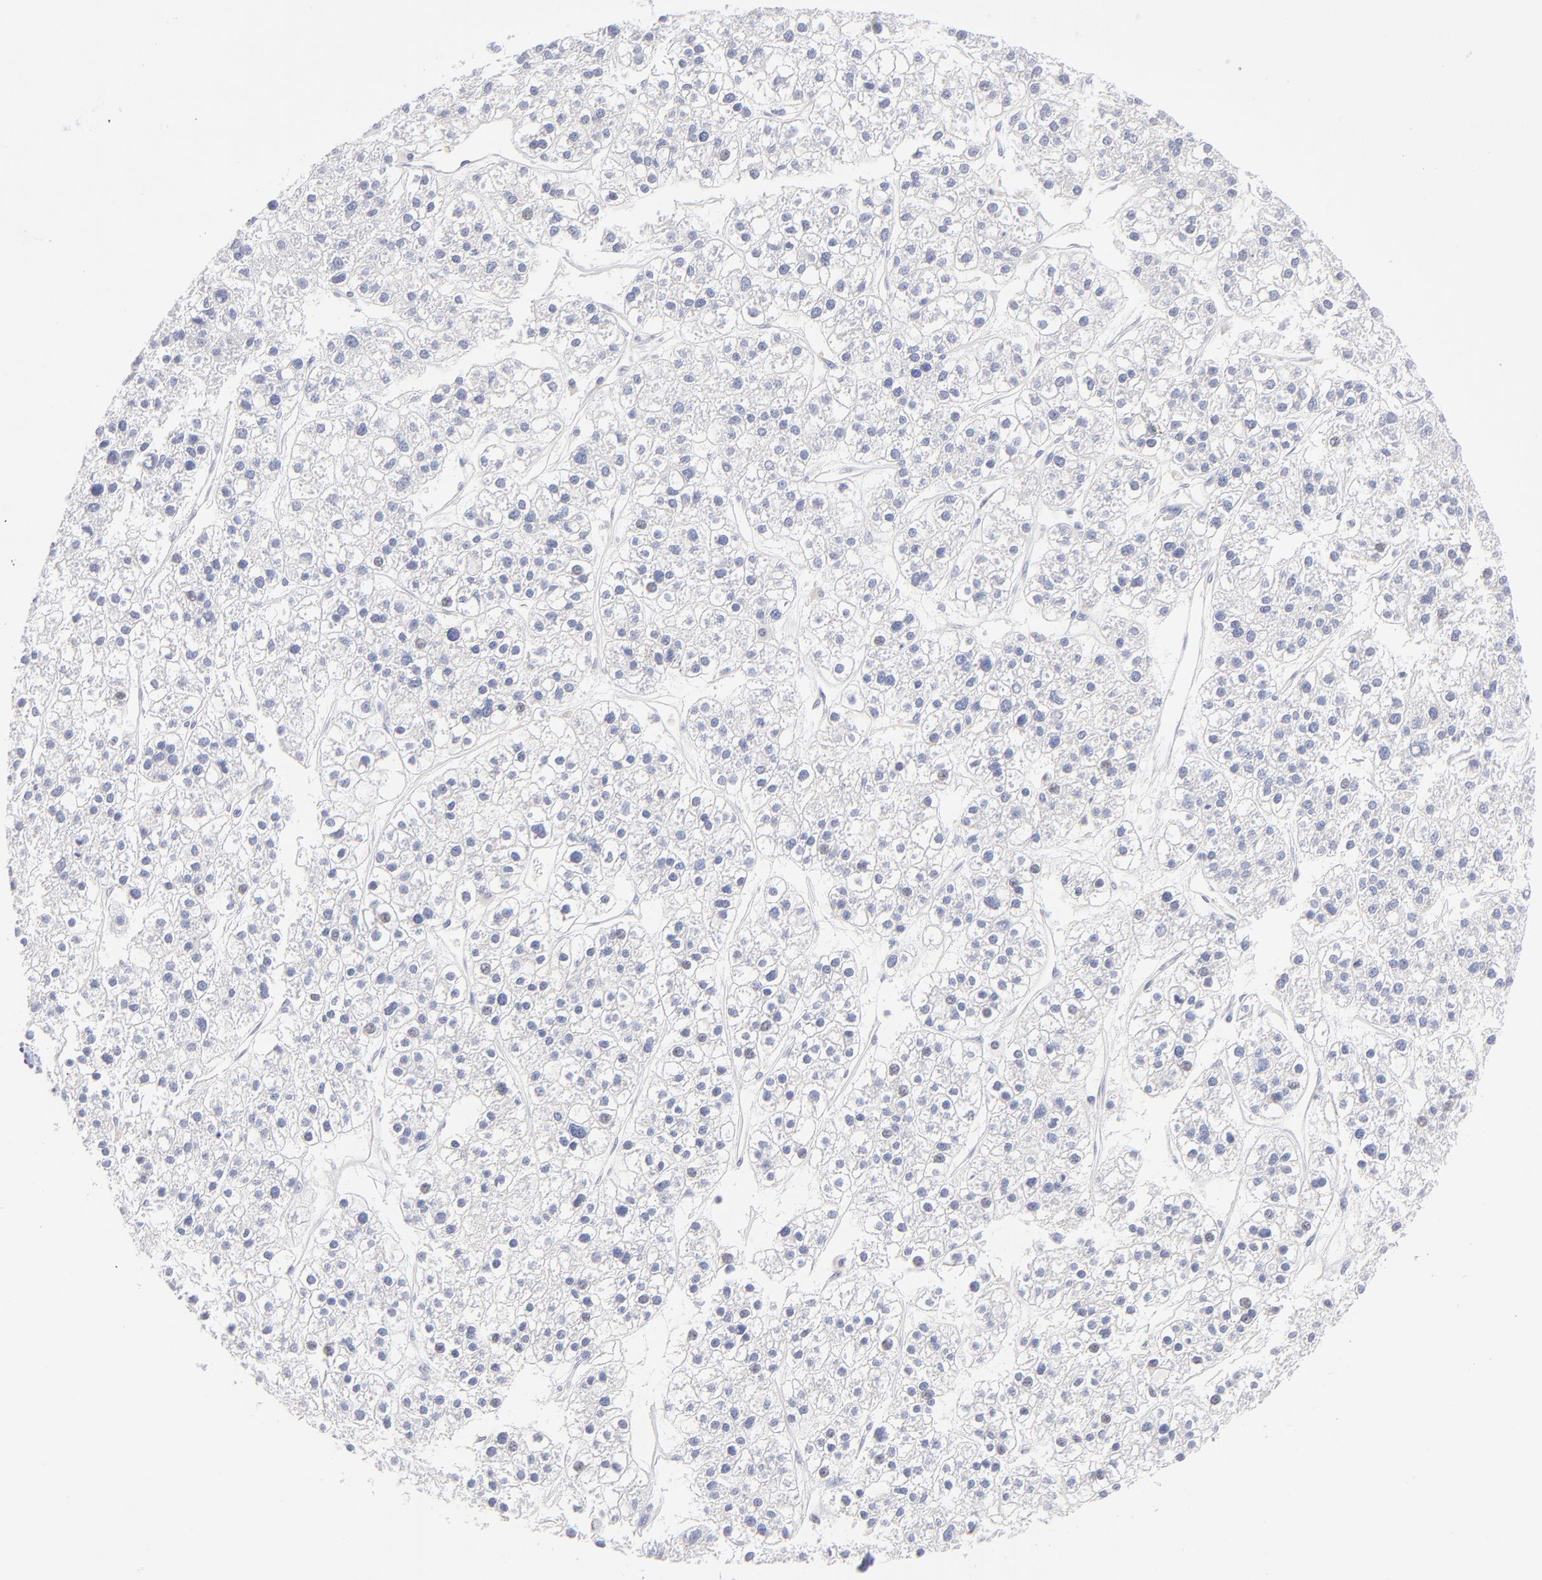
{"staining": {"intensity": "negative", "quantity": "none", "location": "none"}, "tissue": "liver cancer", "cell_type": "Tumor cells", "image_type": "cancer", "snomed": [{"axis": "morphology", "description": "Carcinoma, Hepatocellular, NOS"}, {"axis": "topography", "description": "Liver"}], "caption": "Liver cancer (hepatocellular carcinoma) was stained to show a protein in brown. There is no significant staining in tumor cells.", "gene": "MTHFD2", "patient": {"sex": "female", "age": 85}}